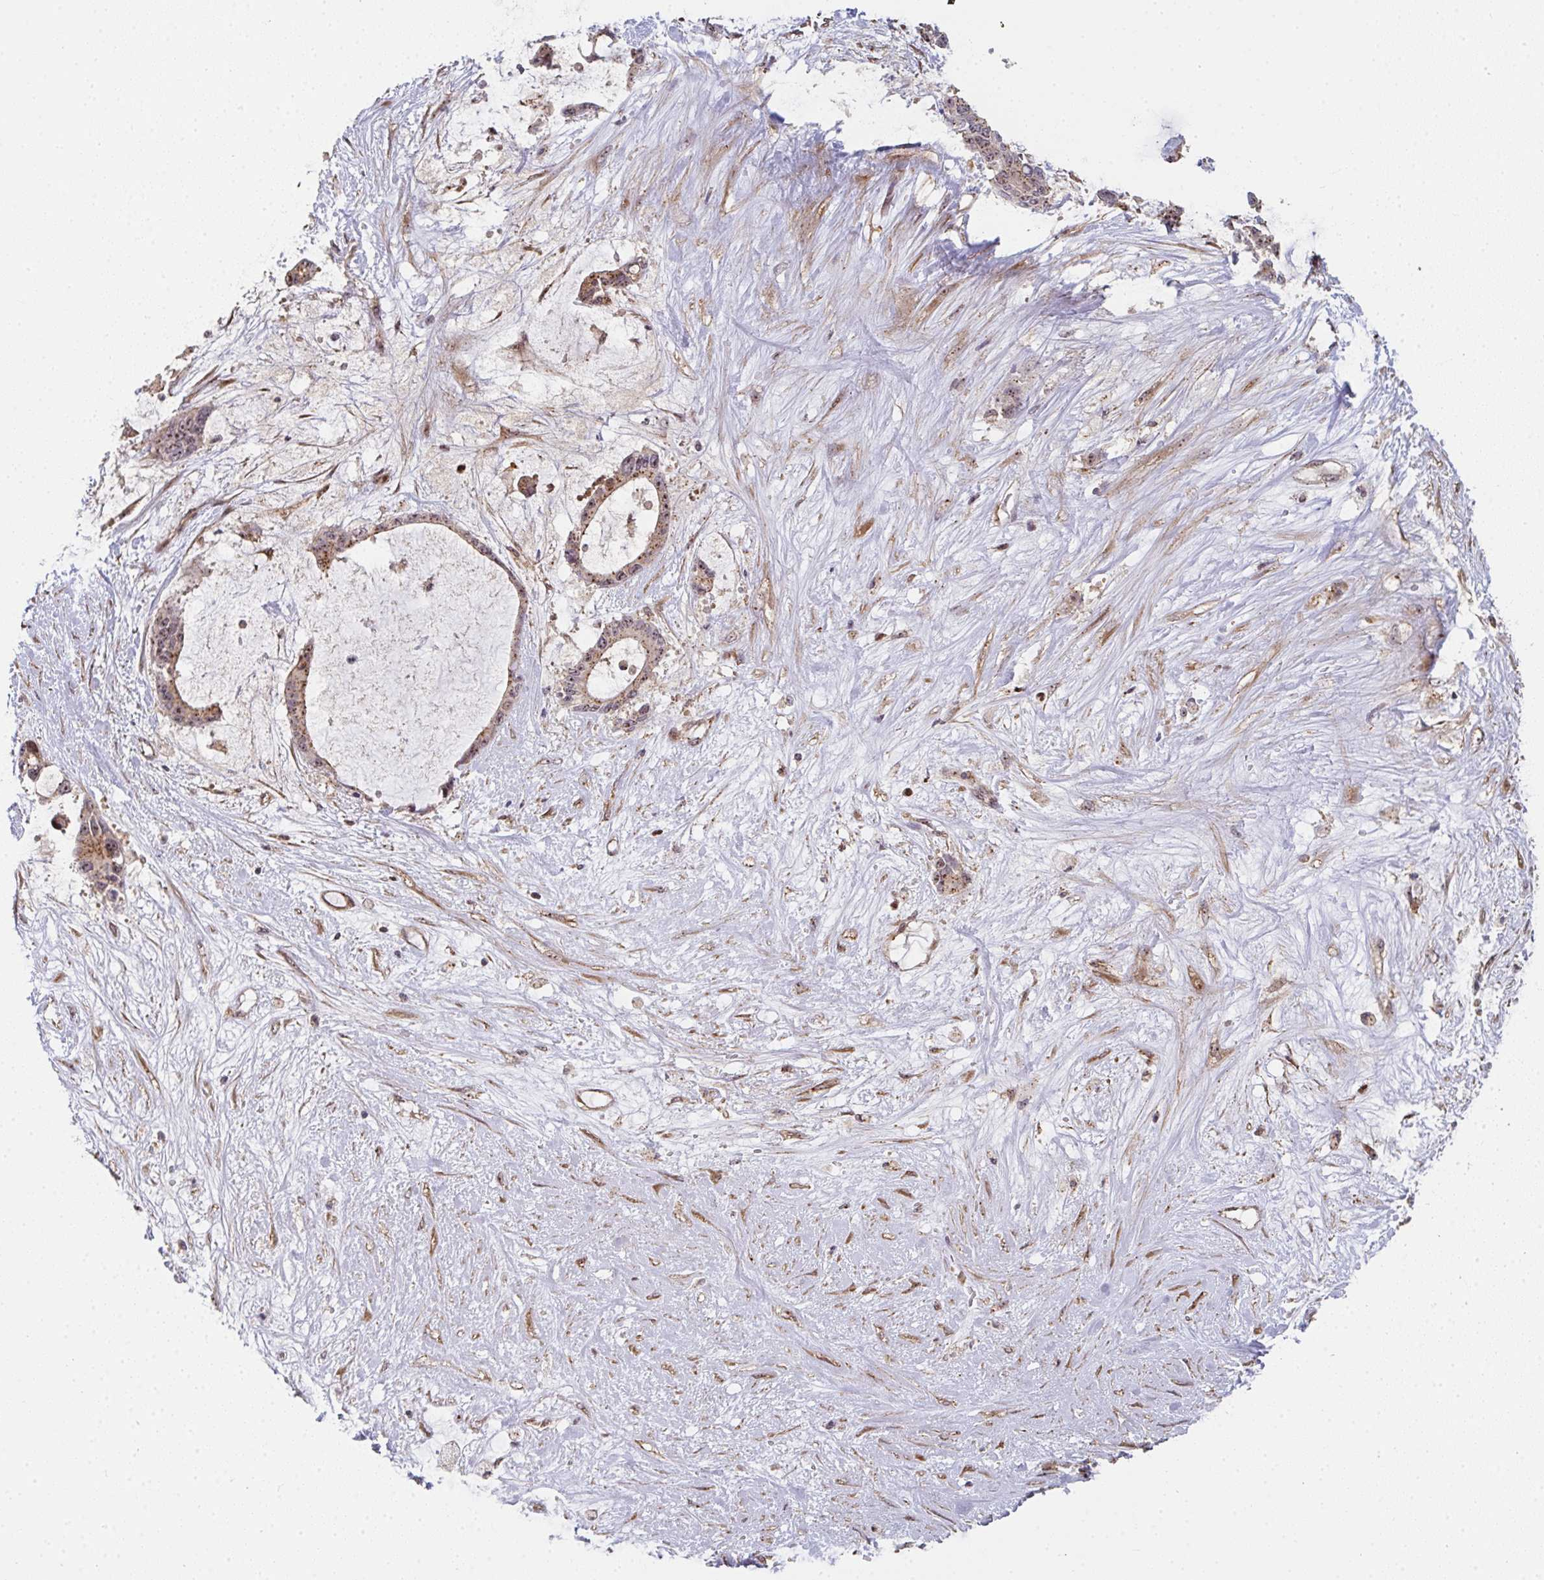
{"staining": {"intensity": "moderate", "quantity": "25%-75%", "location": "cytoplasmic/membranous,nuclear"}, "tissue": "liver cancer", "cell_type": "Tumor cells", "image_type": "cancer", "snomed": [{"axis": "morphology", "description": "Normal tissue, NOS"}, {"axis": "morphology", "description": "Cholangiocarcinoma"}, {"axis": "topography", "description": "Liver"}, {"axis": "topography", "description": "Peripheral nerve tissue"}], "caption": "Tumor cells reveal moderate cytoplasmic/membranous and nuclear positivity in about 25%-75% of cells in liver cancer (cholangiocarcinoma). (DAB (3,3'-diaminobenzidine) = brown stain, brightfield microscopy at high magnification).", "gene": "SIMC1", "patient": {"sex": "female", "age": 73}}